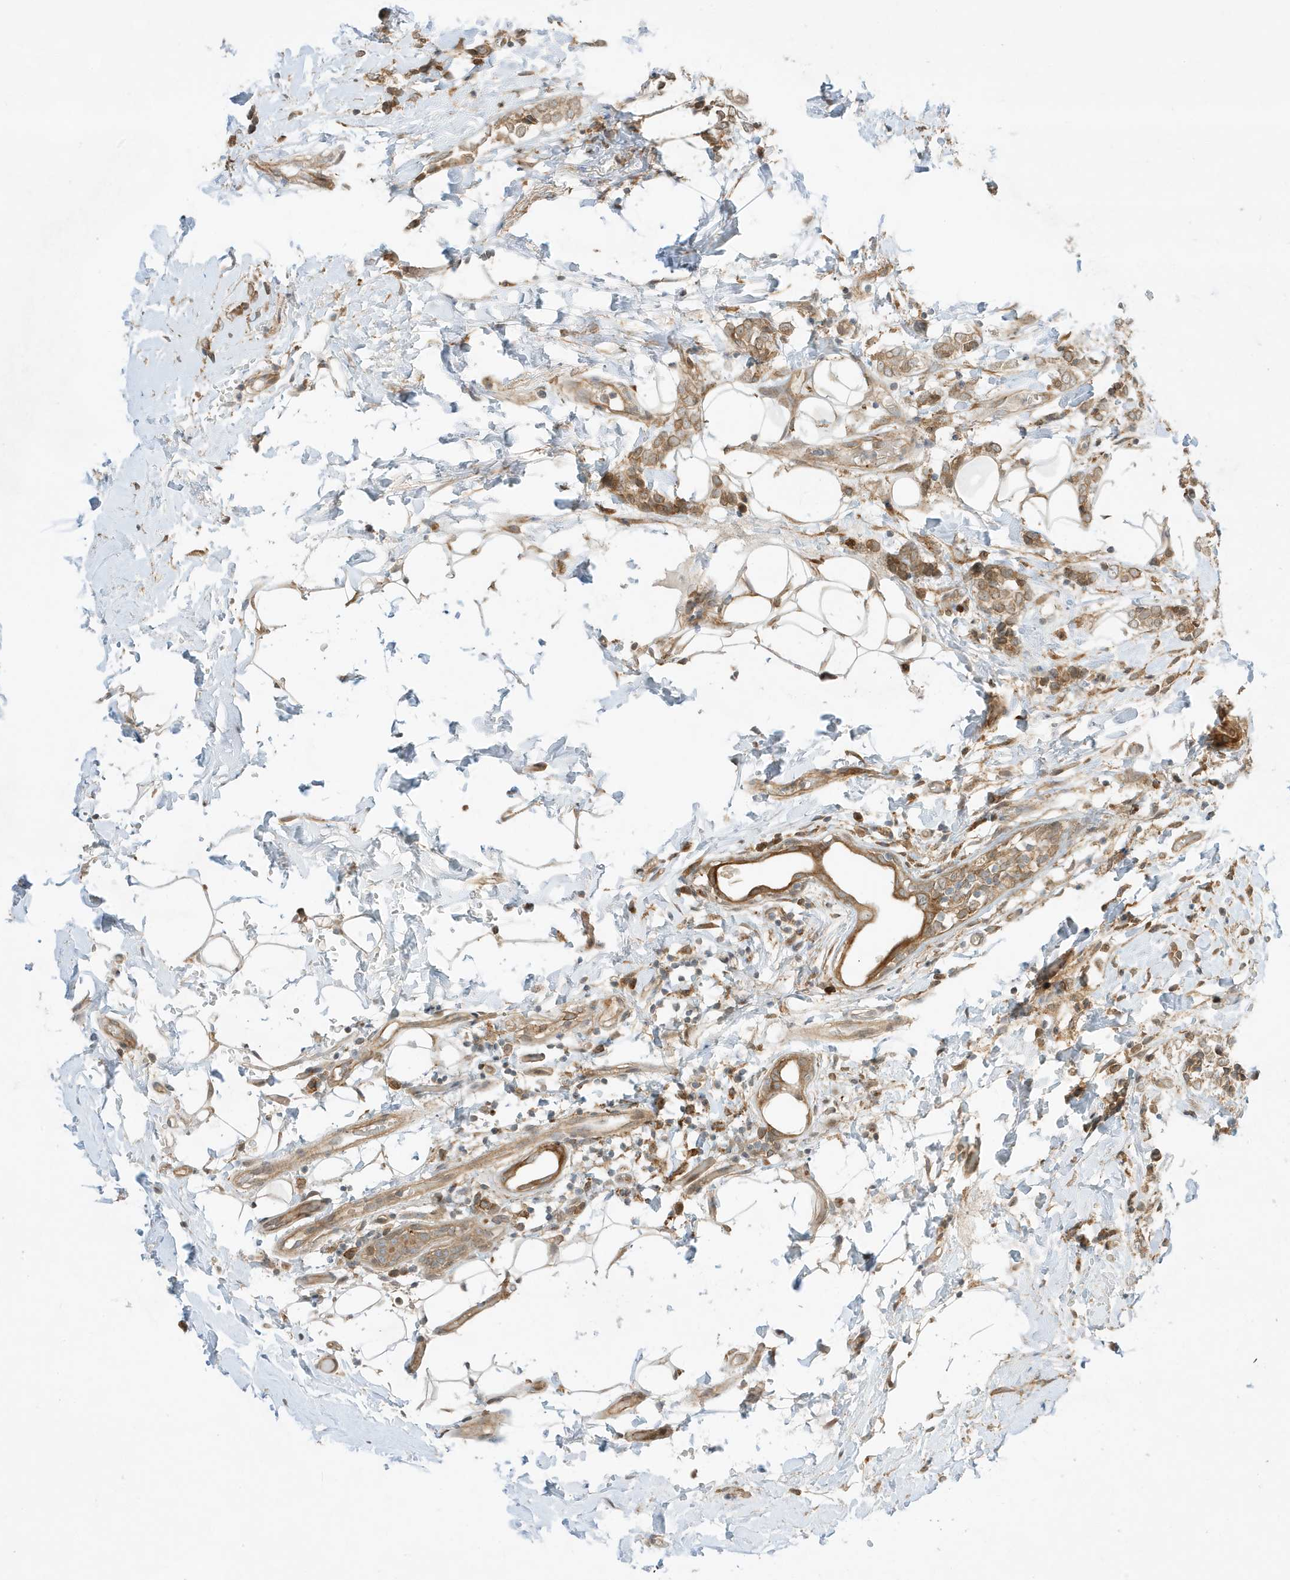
{"staining": {"intensity": "moderate", "quantity": ">75%", "location": "cytoplasmic/membranous"}, "tissue": "breast cancer", "cell_type": "Tumor cells", "image_type": "cancer", "snomed": [{"axis": "morphology", "description": "Normal tissue, NOS"}, {"axis": "morphology", "description": "Lobular carcinoma"}, {"axis": "topography", "description": "Breast"}], "caption": "An image of lobular carcinoma (breast) stained for a protein shows moderate cytoplasmic/membranous brown staining in tumor cells. (IHC, brightfield microscopy, high magnification).", "gene": "SCARF2", "patient": {"sex": "female", "age": 47}}